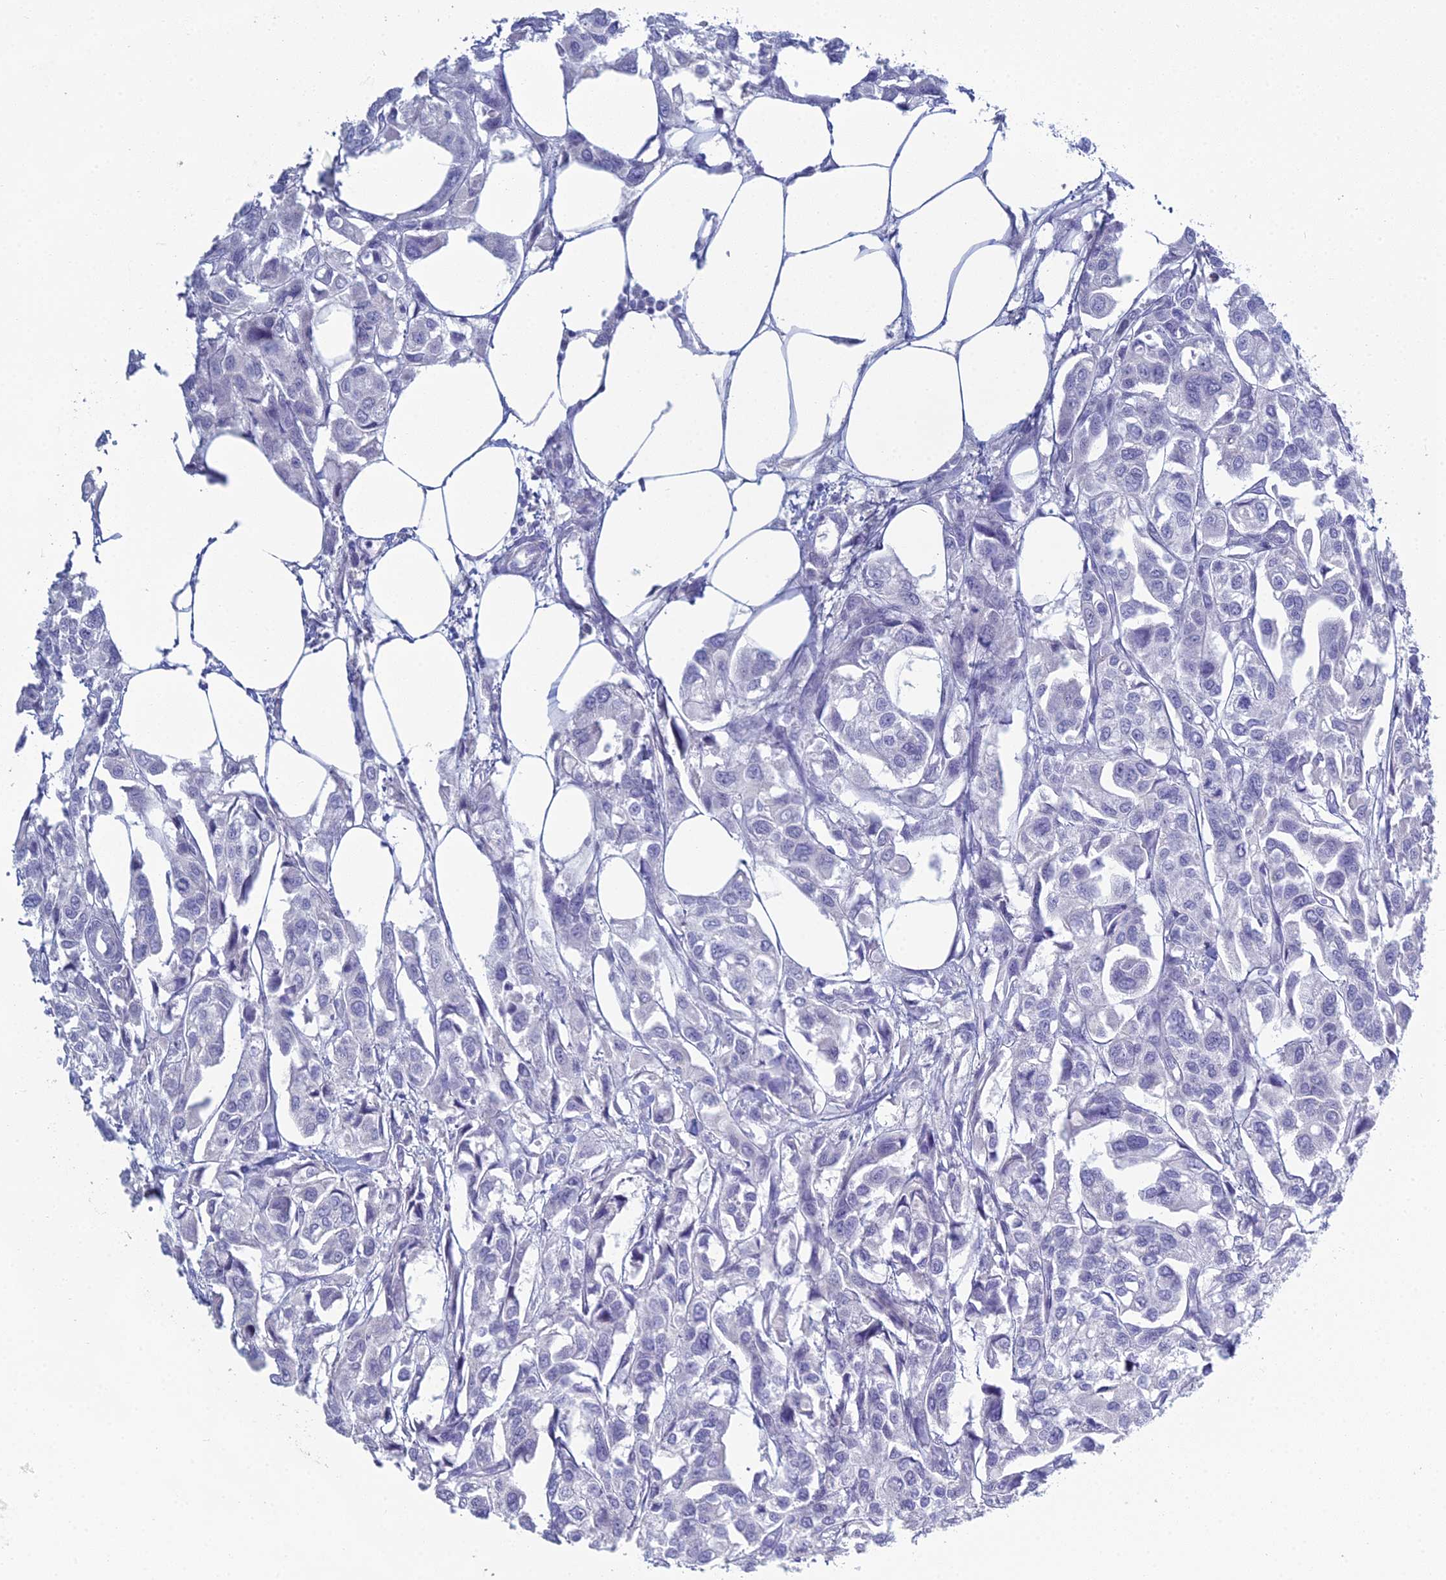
{"staining": {"intensity": "negative", "quantity": "none", "location": "none"}, "tissue": "urothelial cancer", "cell_type": "Tumor cells", "image_type": "cancer", "snomed": [{"axis": "morphology", "description": "Urothelial carcinoma, High grade"}, {"axis": "topography", "description": "Urinary bladder"}], "caption": "Immunohistochemistry (IHC) histopathology image of neoplastic tissue: urothelial carcinoma (high-grade) stained with DAB (3,3'-diaminobenzidine) demonstrates no significant protein staining in tumor cells. (DAB immunohistochemistry (IHC), high magnification).", "gene": "MUC13", "patient": {"sex": "male", "age": 67}}